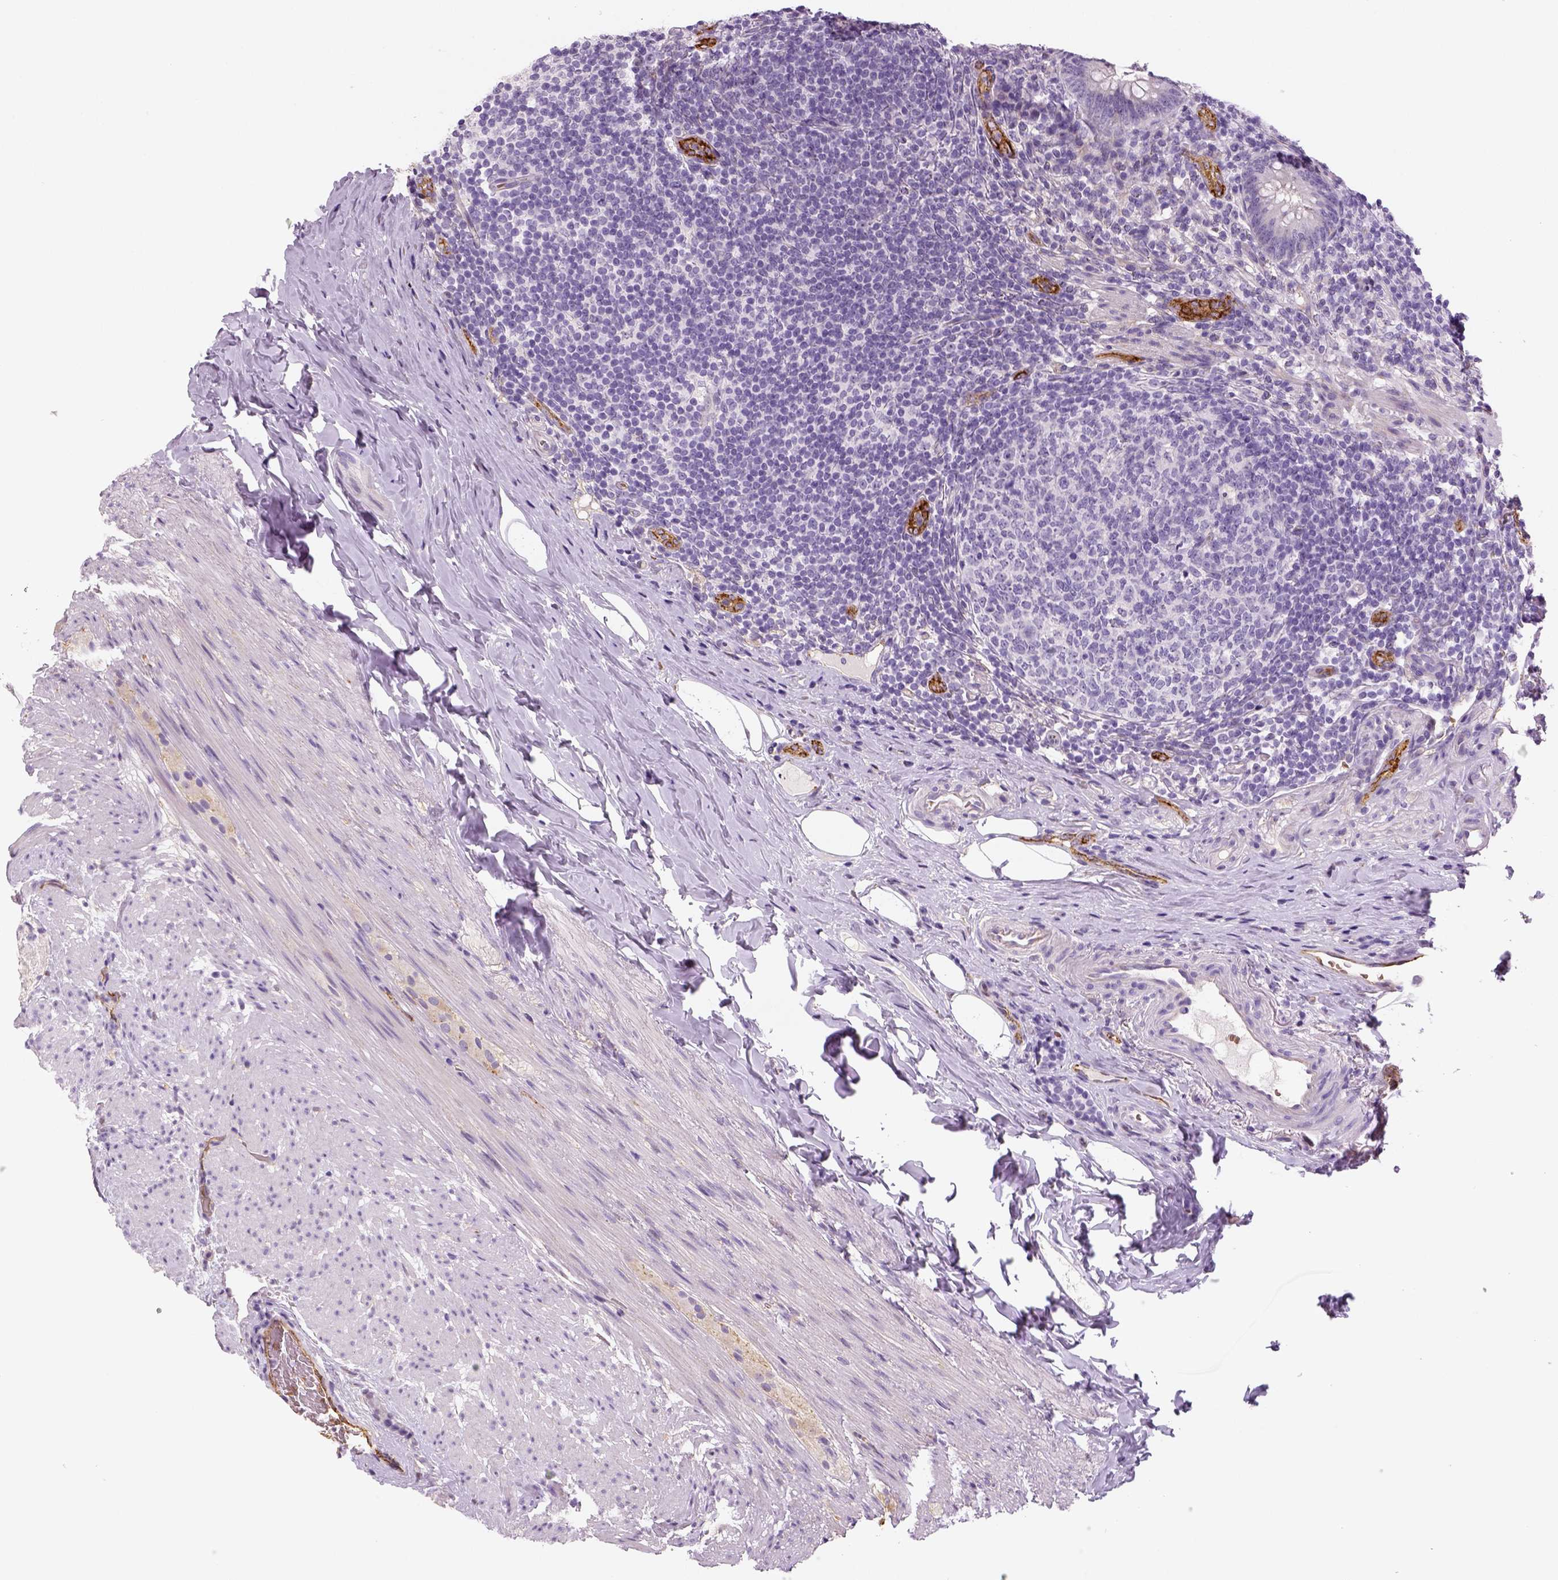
{"staining": {"intensity": "negative", "quantity": "none", "location": "none"}, "tissue": "appendix", "cell_type": "Glandular cells", "image_type": "normal", "snomed": [{"axis": "morphology", "description": "Normal tissue, NOS"}, {"axis": "topography", "description": "Appendix"}], "caption": "This is a image of immunohistochemistry (IHC) staining of benign appendix, which shows no positivity in glandular cells. Brightfield microscopy of immunohistochemistry stained with DAB (brown) and hematoxylin (blue), captured at high magnification.", "gene": "ENSG00000250349", "patient": {"sex": "male", "age": 47}}